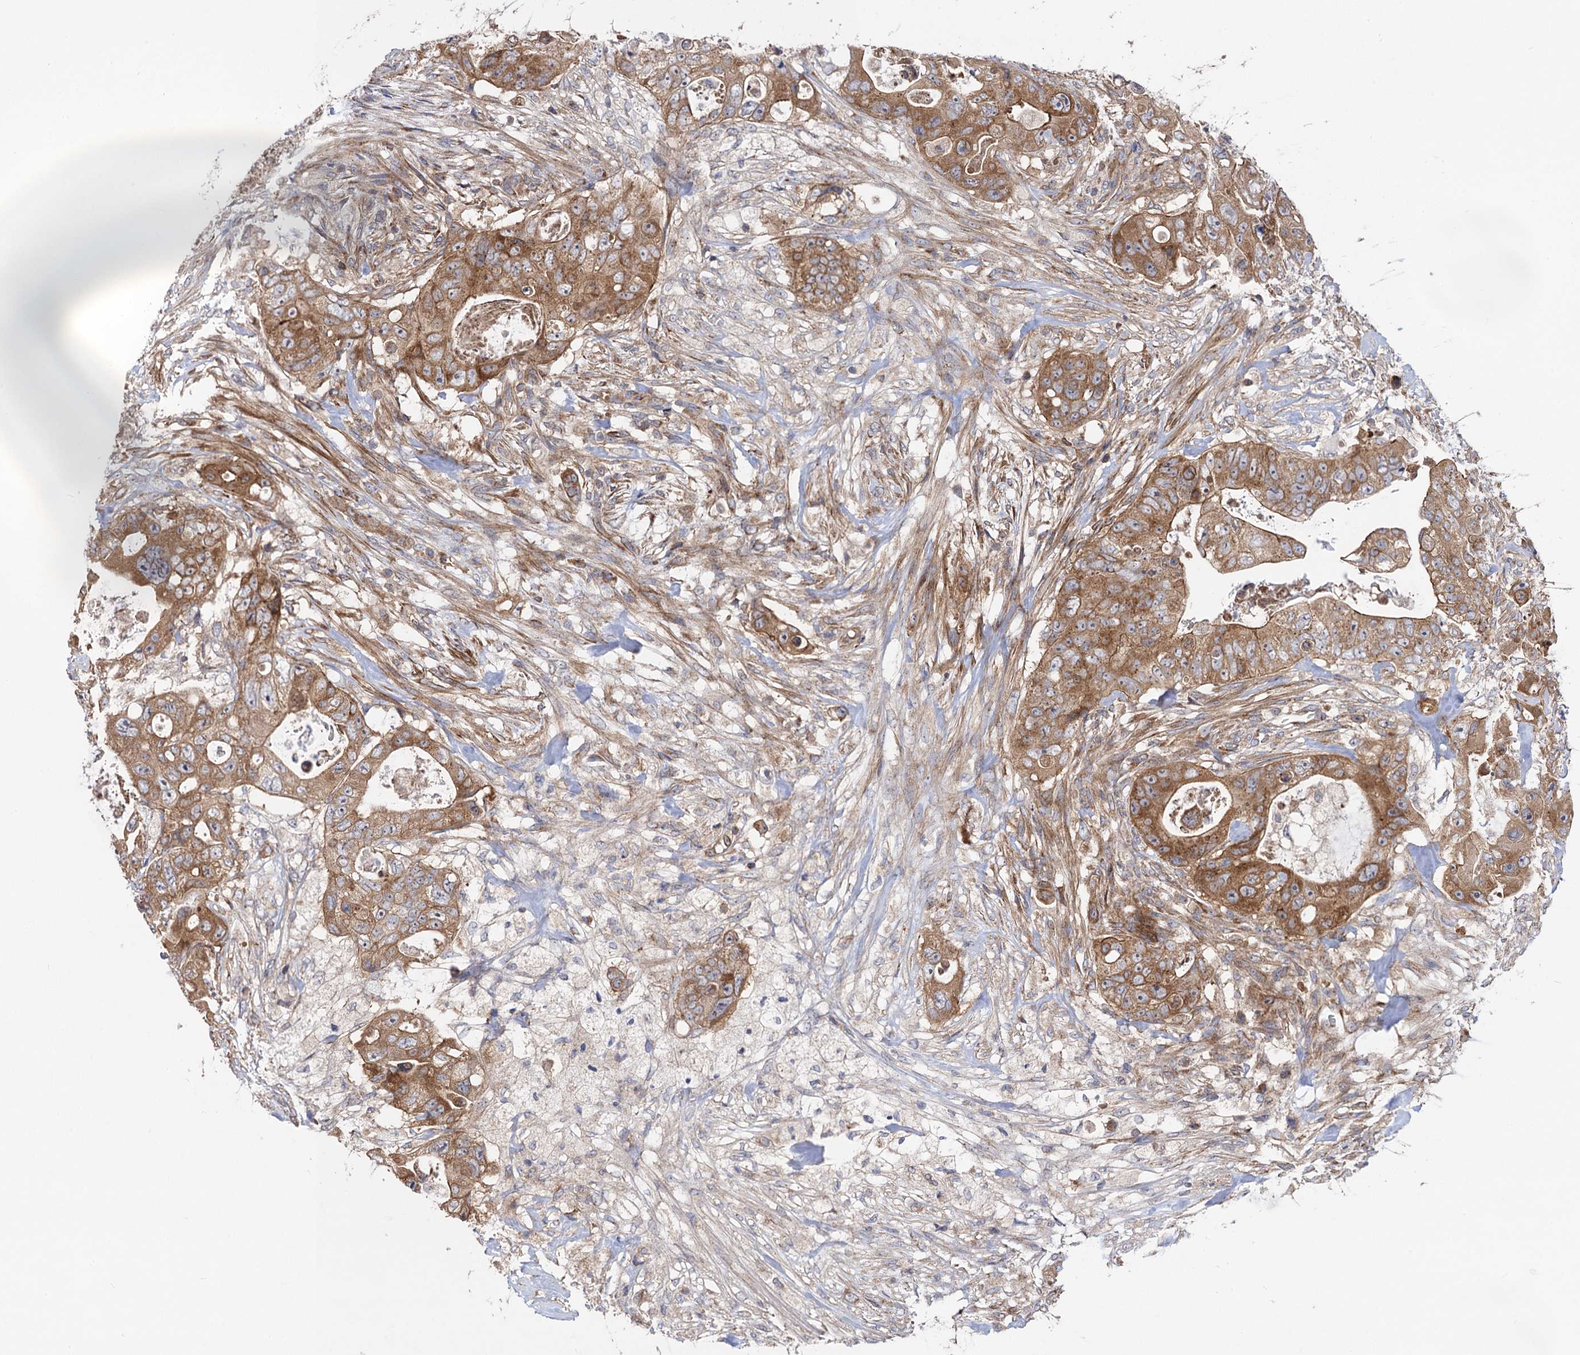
{"staining": {"intensity": "moderate", "quantity": ">75%", "location": "cytoplasmic/membranous"}, "tissue": "colorectal cancer", "cell_type": "Tumor cells", "image_type": "cancer", "snomed": [{"axis": "morphology", "description": "Adenocarcinoma, NOS"}, {"axis": "topography", "description": "Colon"}], "caption": "High-power microscopy captured an immunohistochemistry (IHC) photomicrograph of colorectal adenocarcinoma, revealing moderate cytoplasmic/membranous expression in approximately >75% of tumor cells.", "gene": "DYDC1", "patient": {"sex": "female", "age": 46}}